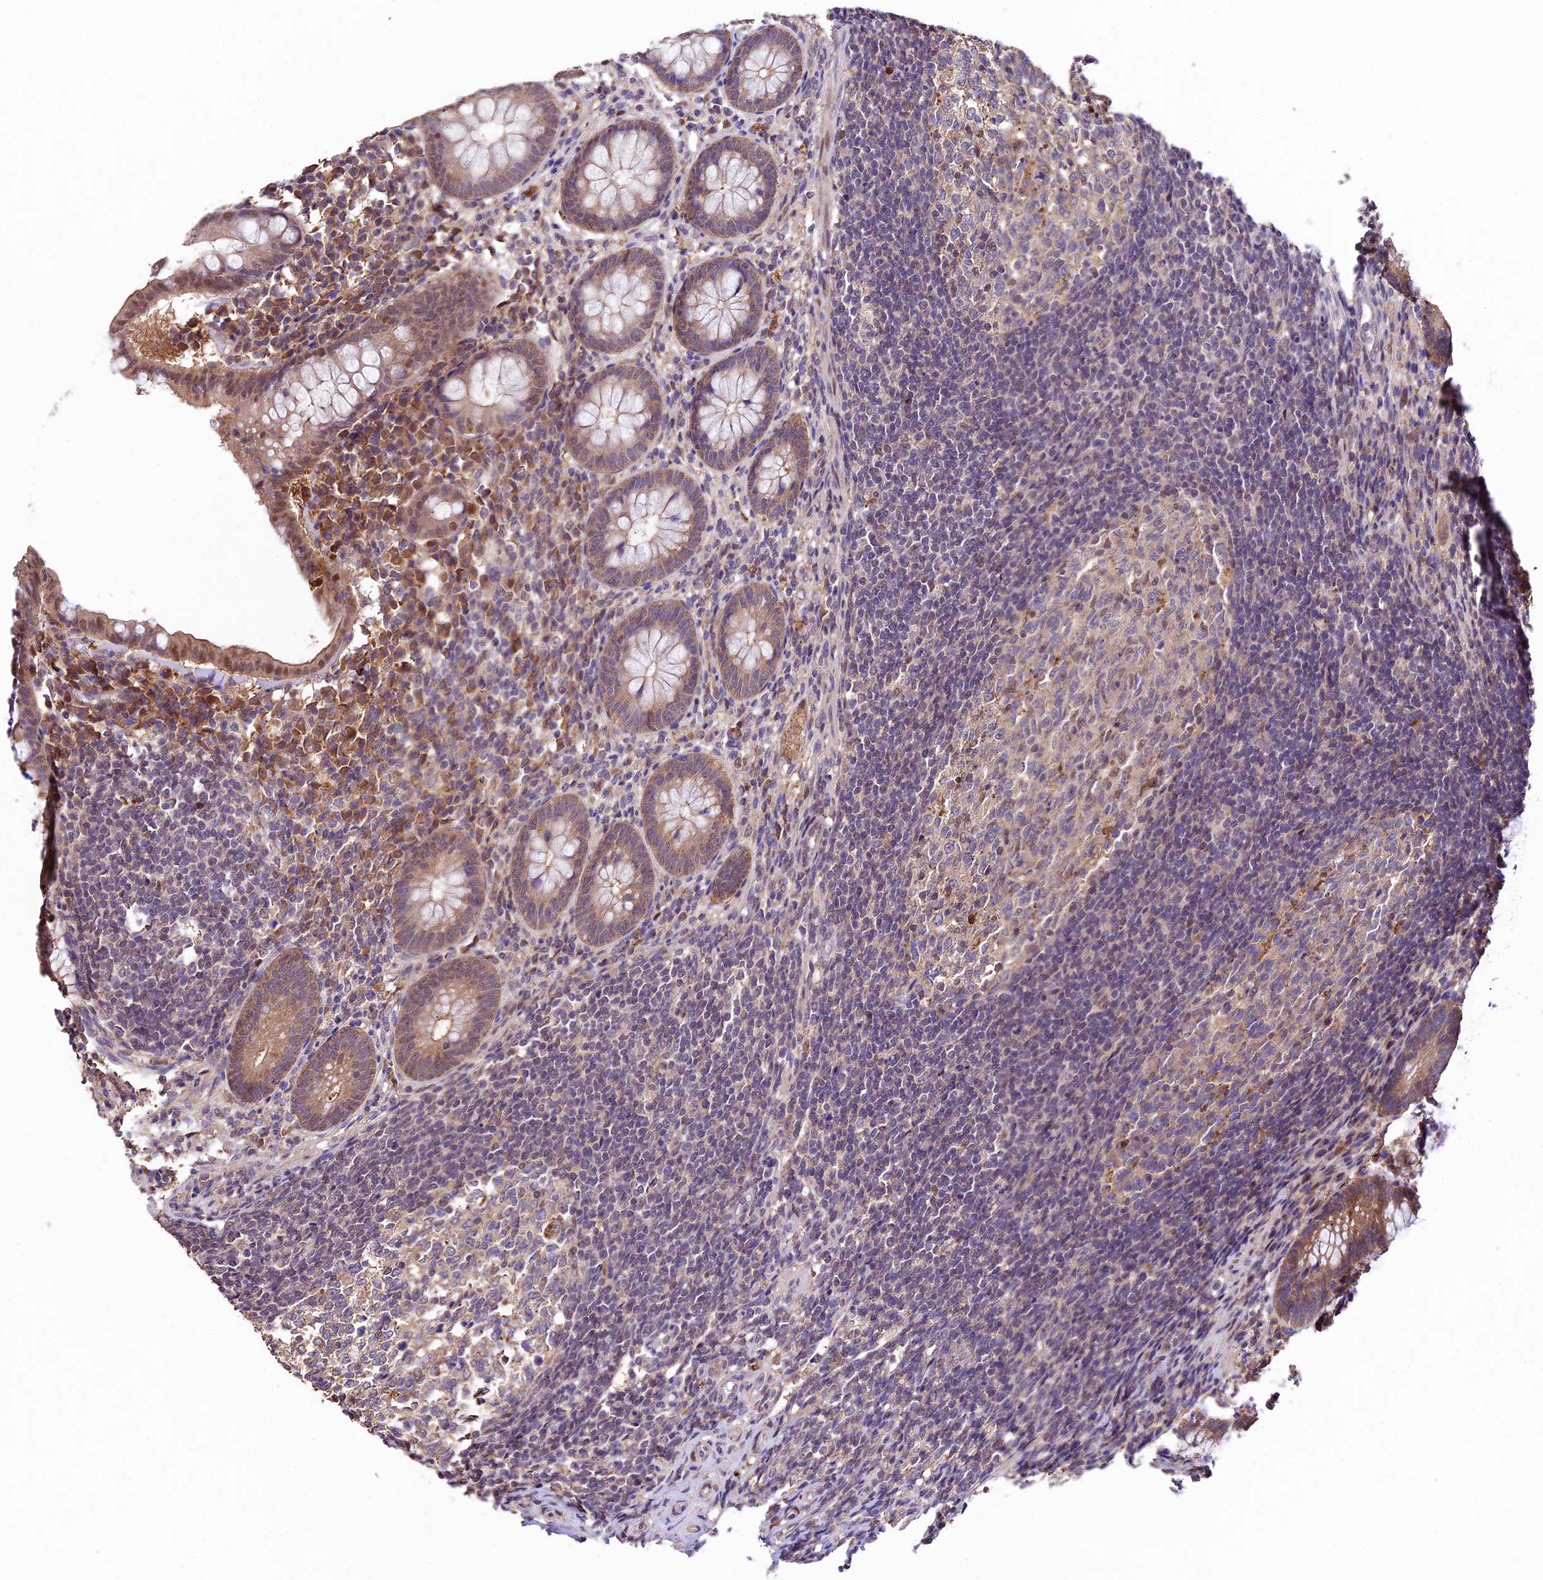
{"staining": {"intensity": "moderate", "quantity": "25%-75%", "location": "cytoplasmic/membranous,nuclear"}, "tissue": "appendix", "cell_type": "Glandular cells", "image_type": "normal", "snomed": [{"axis": "morphology", "description": "Normal tissue, NOS"}, {"axis": "topography", "description": "Appendix"}], "caption": "Immunohistochemistry (DAB (3,3'-diaminobenzidine)) staining of unremarkable human appendix displays moderate cytoplasmic/membranous,nuclear protein staining in approximately 25%-75% of glandular cells.", "gene": "SBNO2", "patient": {"sex": "female", "age": 33}}